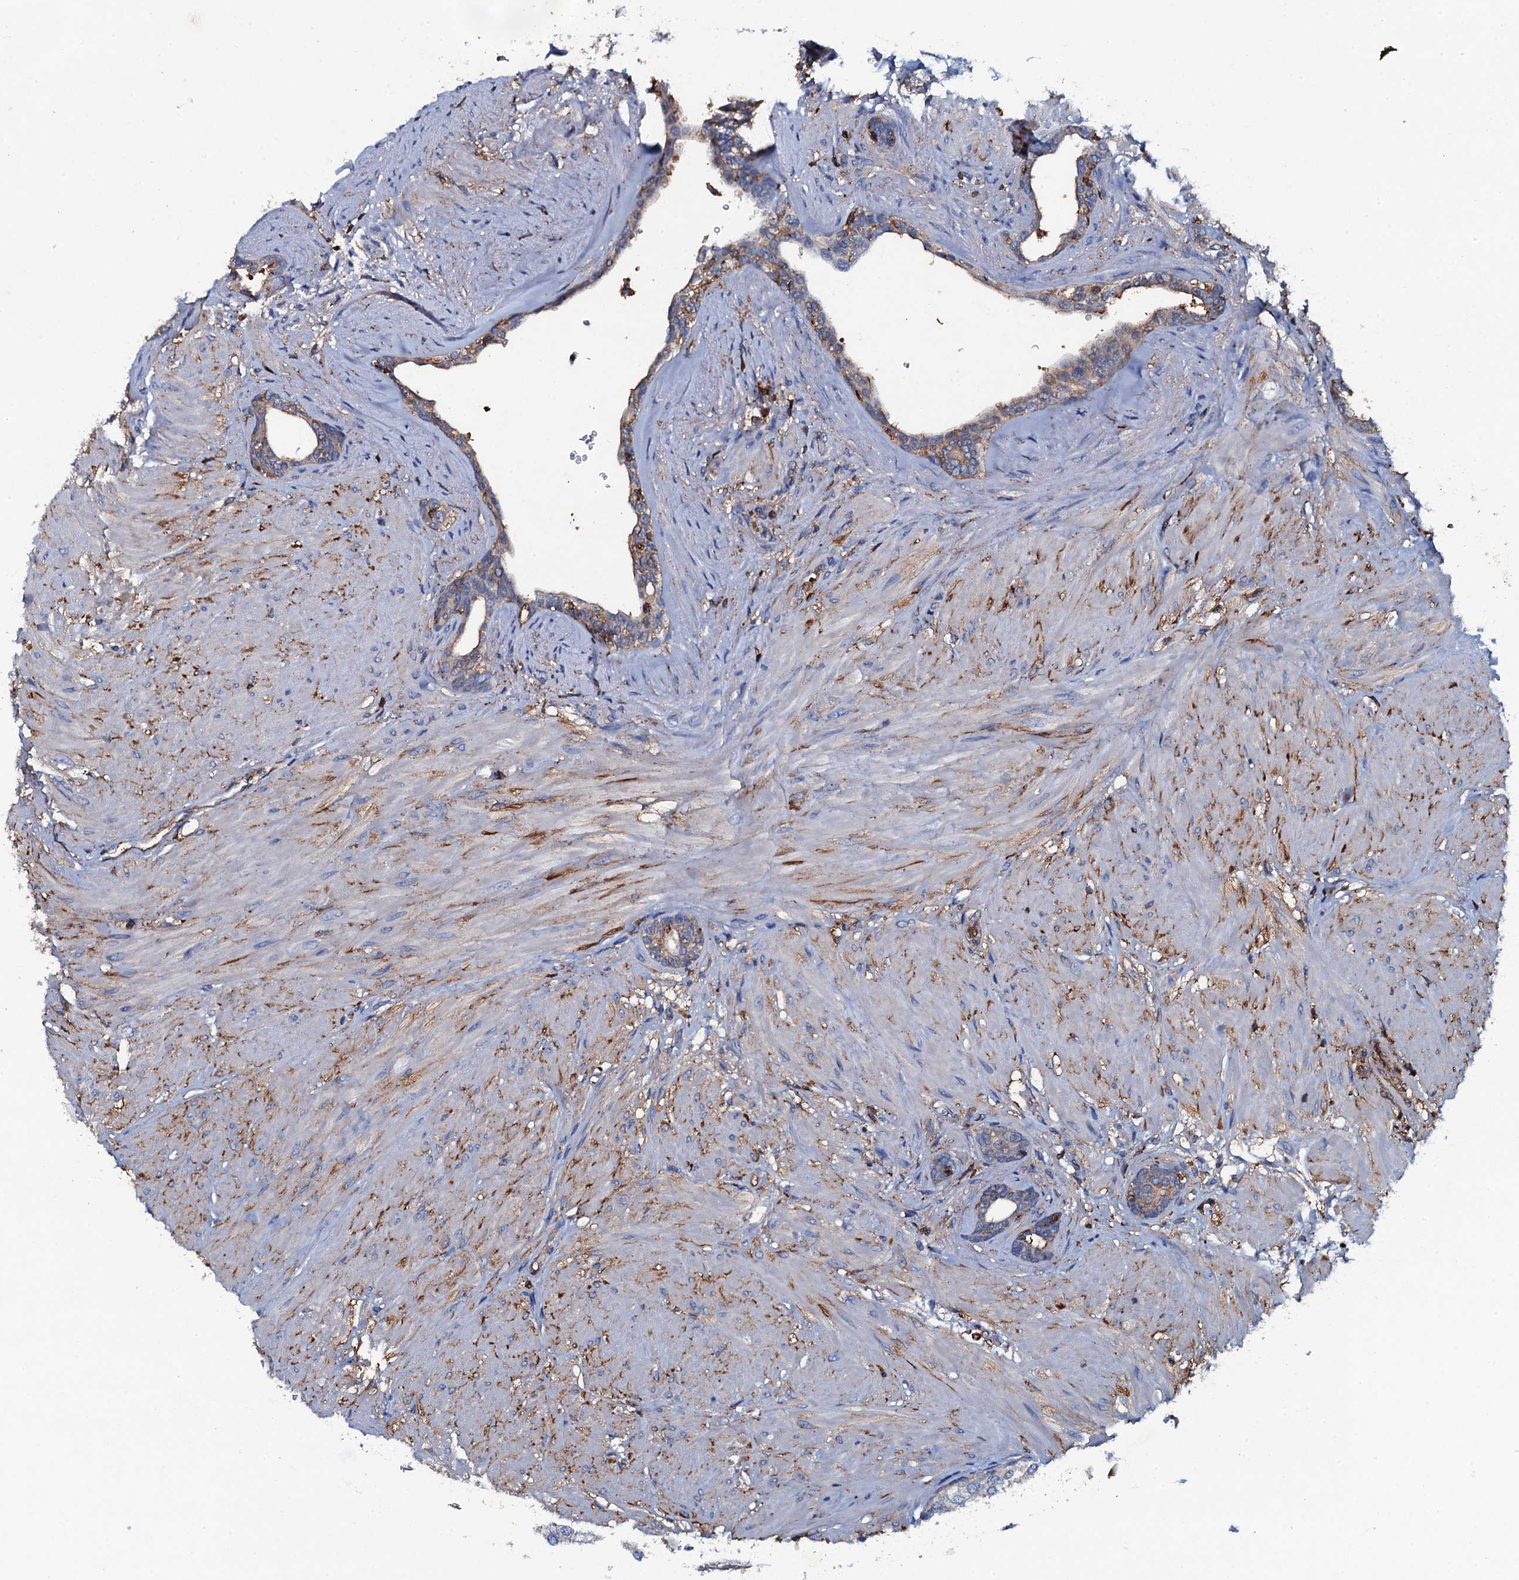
{"staining": {"intensity": "weak", "quantity": "25%-75%", "location": "cytoplasmic/membranous"}, "tissue": "prostate", "cell_type": "Glandular cells", "image_type": "normal", "snomed": [{"axis": "morphology", "description": "Normal tissue, NOS"}, {"axis": "topography", "description": "Prostate"}], "caption": "Protein analysis of benign prostate exhibits weak cytoplasmic/membranous staining in about 25%-75% of glandular cells.", "gene": "MS4A4E", "patient": {"sex": "male", "age": 48}}